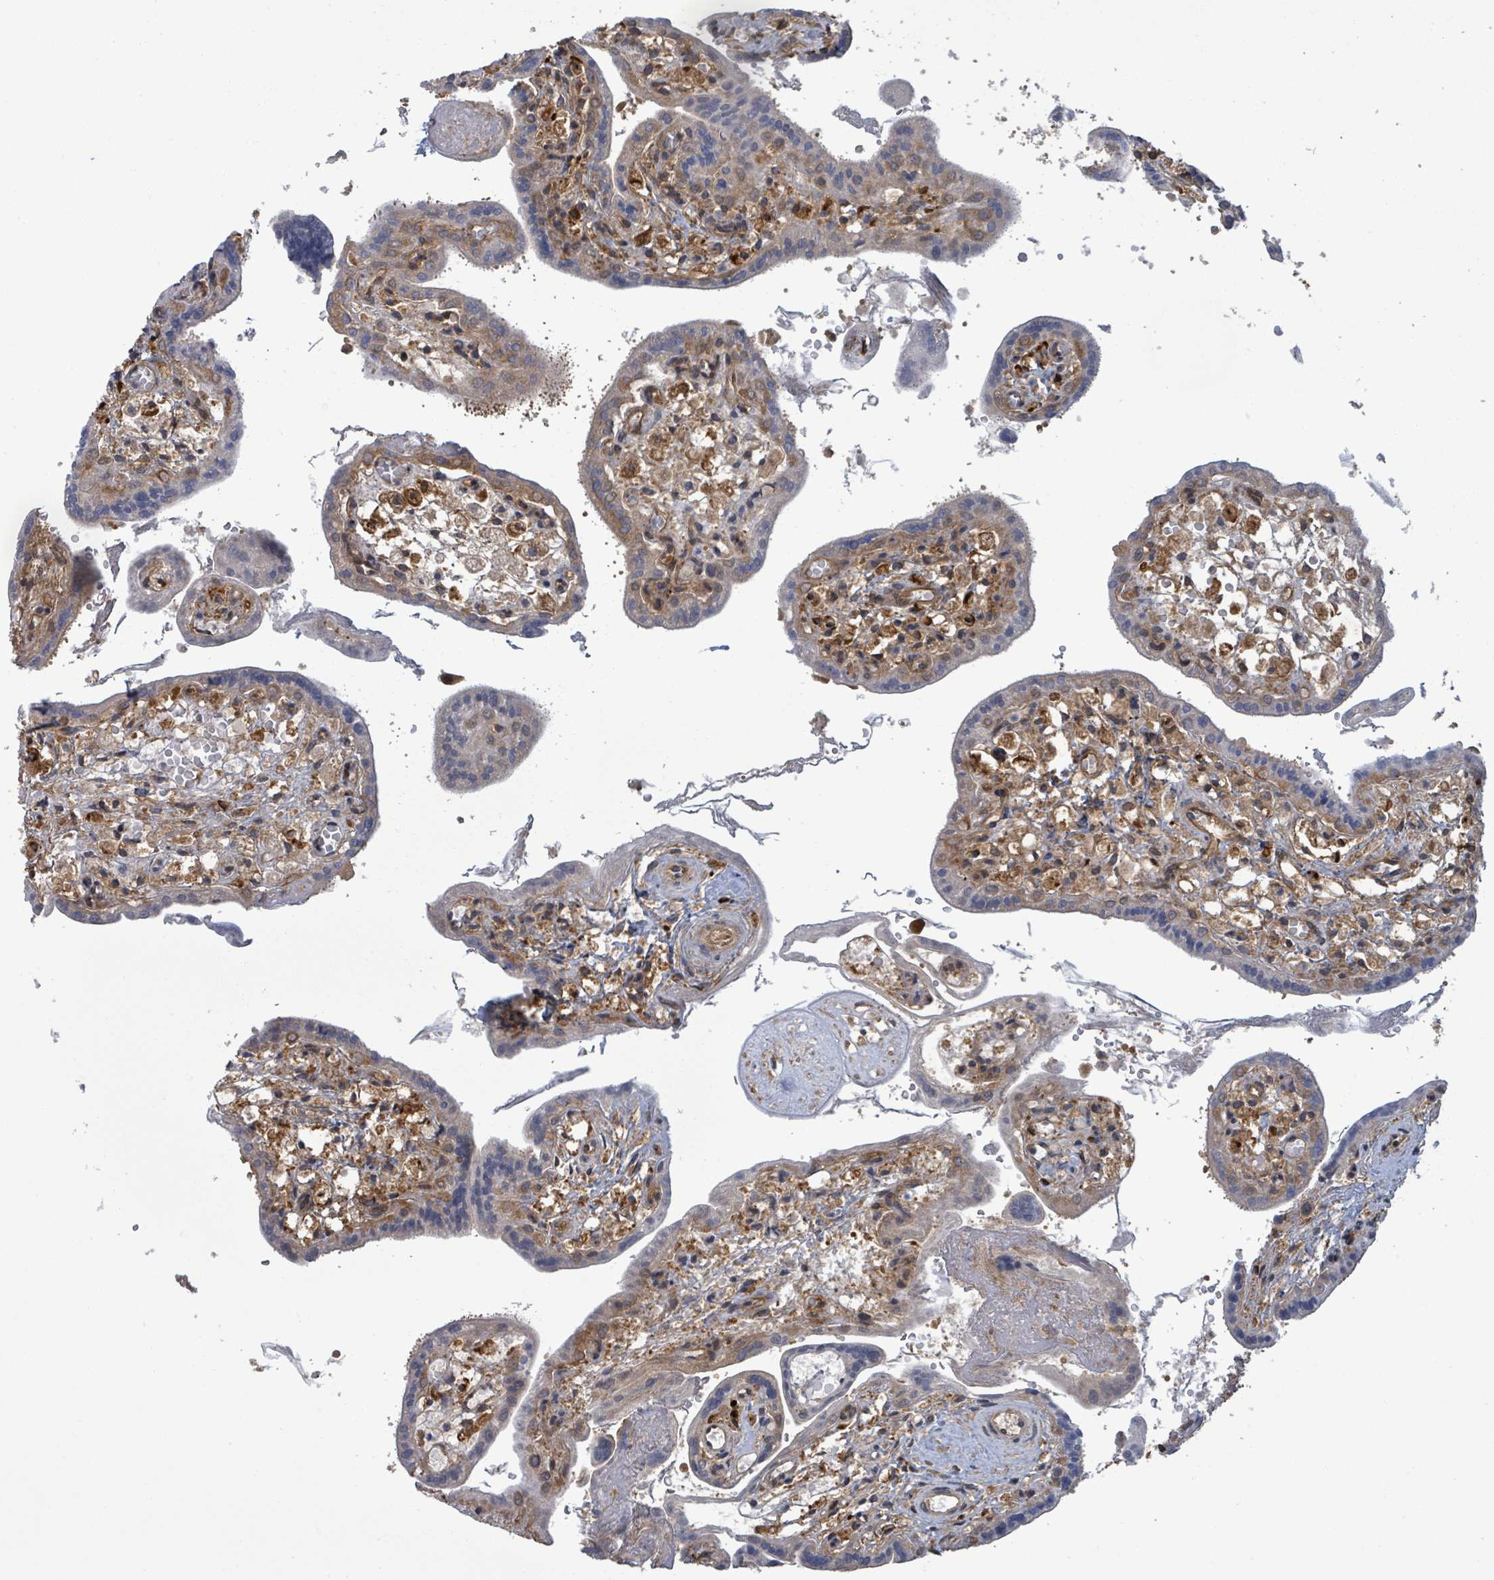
{"staining": {"intensity": "moderate", "quantity": "25%-75%", "location": "cytoplasmic/membranous,nuclear"}, "tissue": "placenta", "cell_type": "Trophoblastic cells", "image_type": "normal", "snomed": [{"axis": "morphology", "description": "Normal tissue, NOS"}, {"axis": "topography", "description": "Placenta"}], "caption": "A micrograph showing moderate cytoplasmic/membranous,nuclear positivity in approximately 25%-75% of trophoblastic cells in benign placenta, as visualized by brown immunohistochemical staining.", "gene": "ENSG00000256500", "patient": {"sex": "female", "age": 37}}